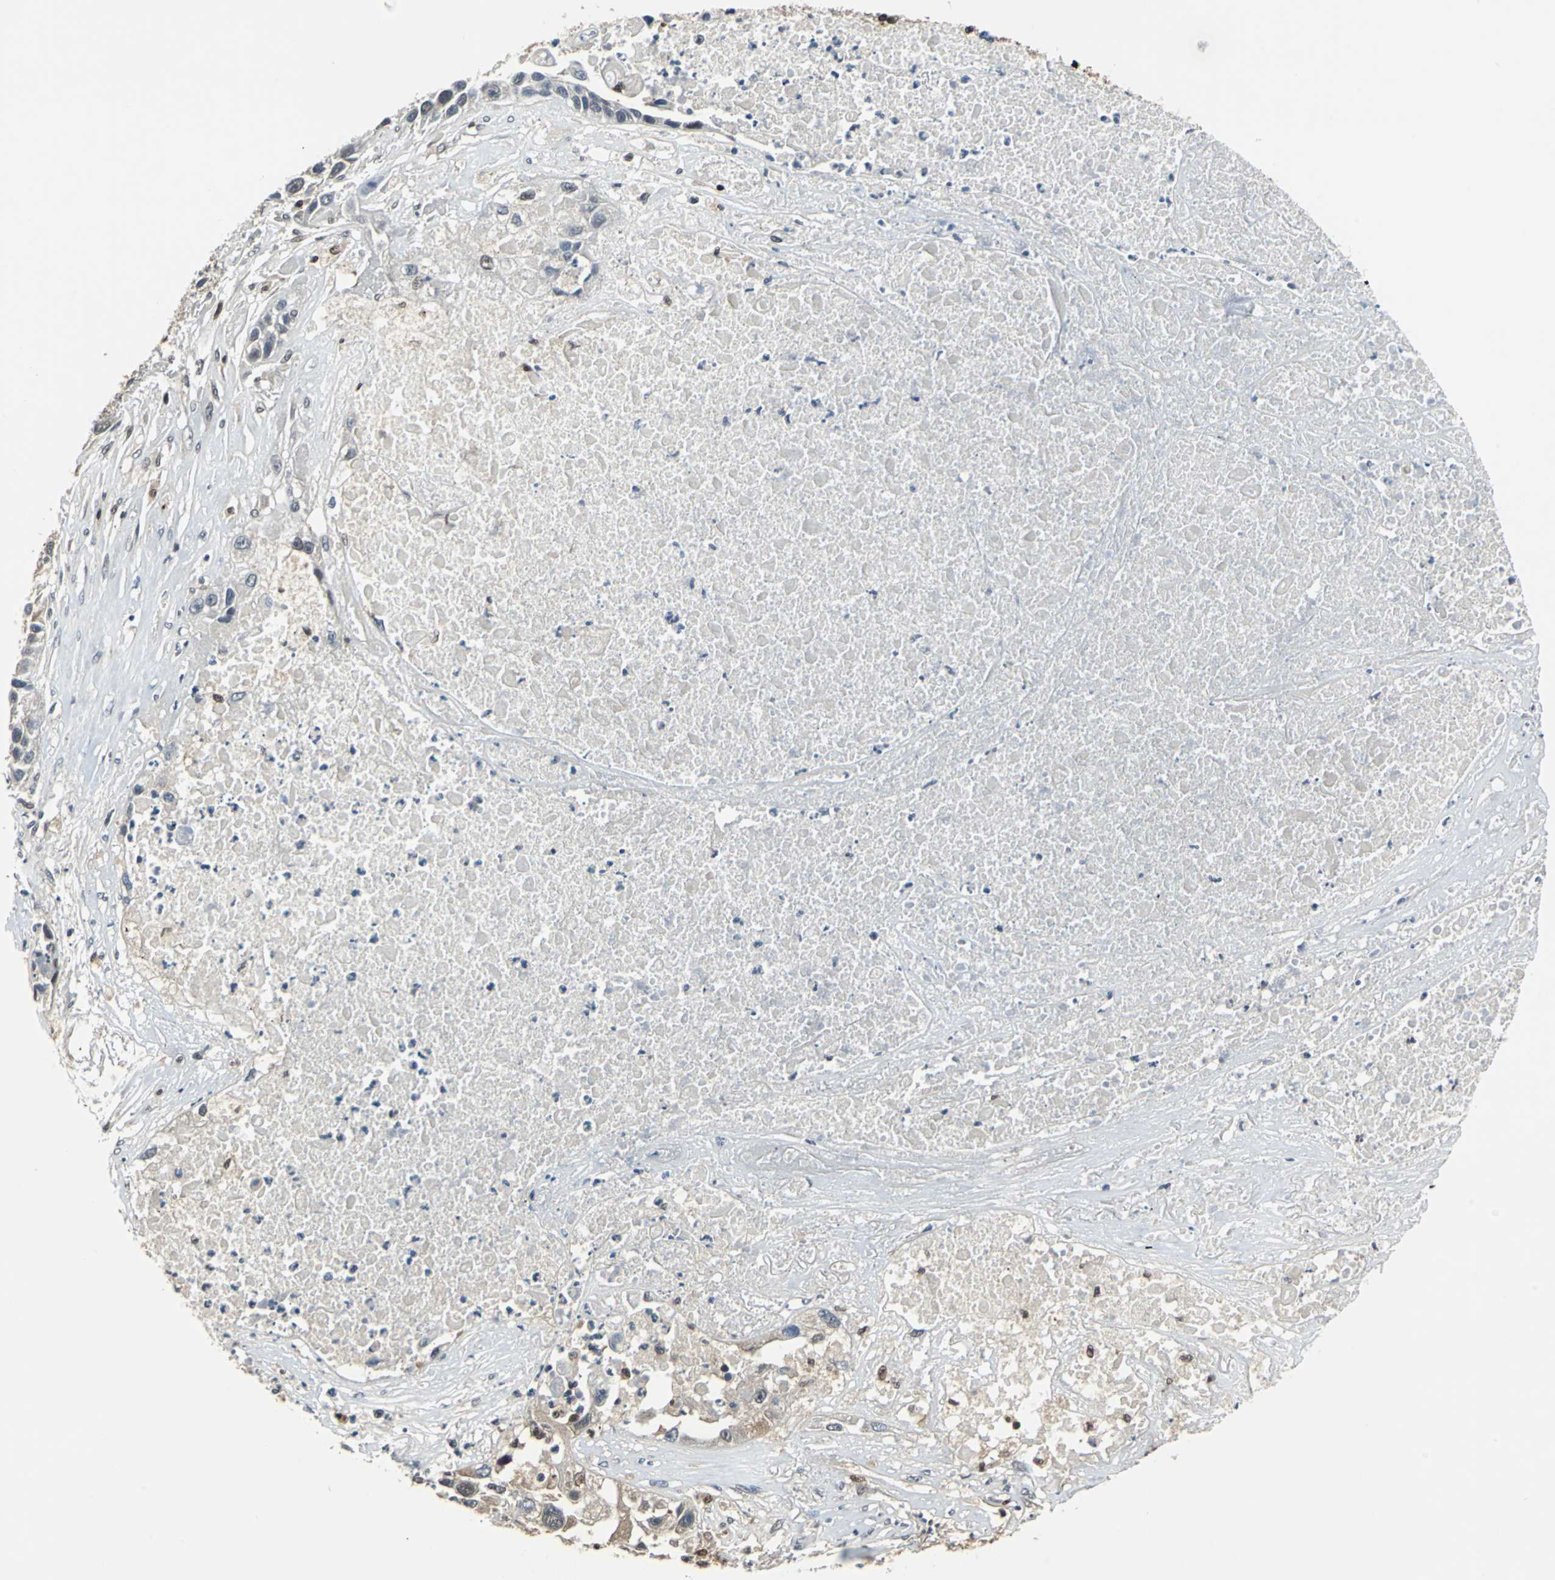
{"staining": {"intensity": "weak", "quantity": "25%-75%", "location": "cytoplasmic/membranous,nuclear"}, "tissue": "lung cancer", "cell_type": "Tumor cells", "image_type": "cancer", "snomed": [{"axis": "morphology", "description": "Squamous cell carcinoma, NOS"}, {"axis": "topography", "description": "Lung"}], "caption": "There is low levels of weak cytoplasmic/membranous and nuclear positivity in tumor cells of lung cancer, as demonstrated by immunohistochemical staining (brown color).", "gene": "PSME1", "patient": {"sex": "male", "age": 71}}